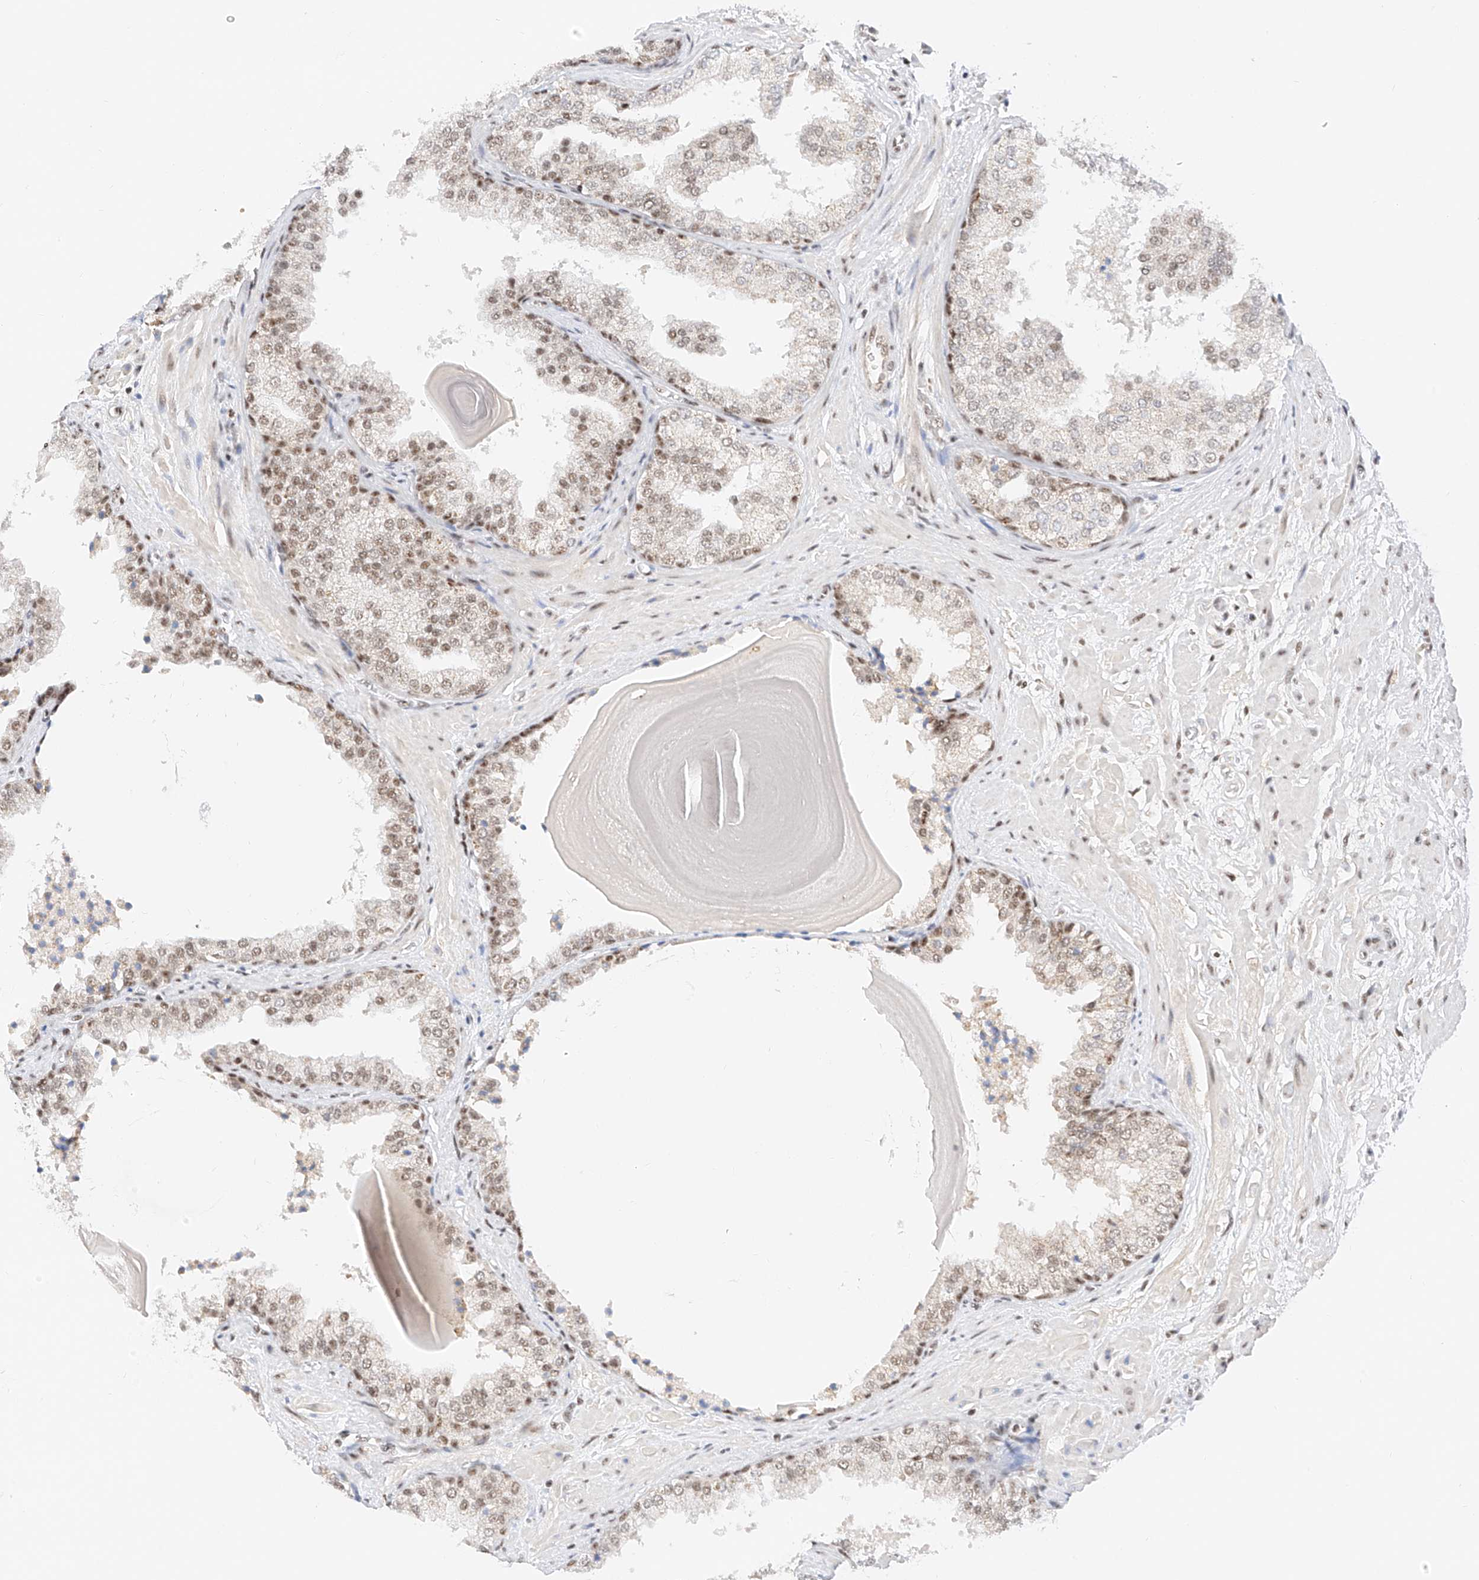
{"staining": {"intensity": "moderate", "quantity": ">75%", "location": "nuclear"}, "tissue": "prostate", "cell_type": "Glandular cells", "image_type": "normal", "snomed": [{"axis": "morphology", "description": "Normal tissue, NOS"}, {"axis": "topography", "description": "Prostate"}], "caption": "An IHC image of normal tissue is shown. Protein staining in brown labels moderate nuclear positivity in prostate within glandular cells. (IHC, brightfield microscopy, high magnification).", "gene": "NRF1", "patient": {"sex": "male", "age": 48}}